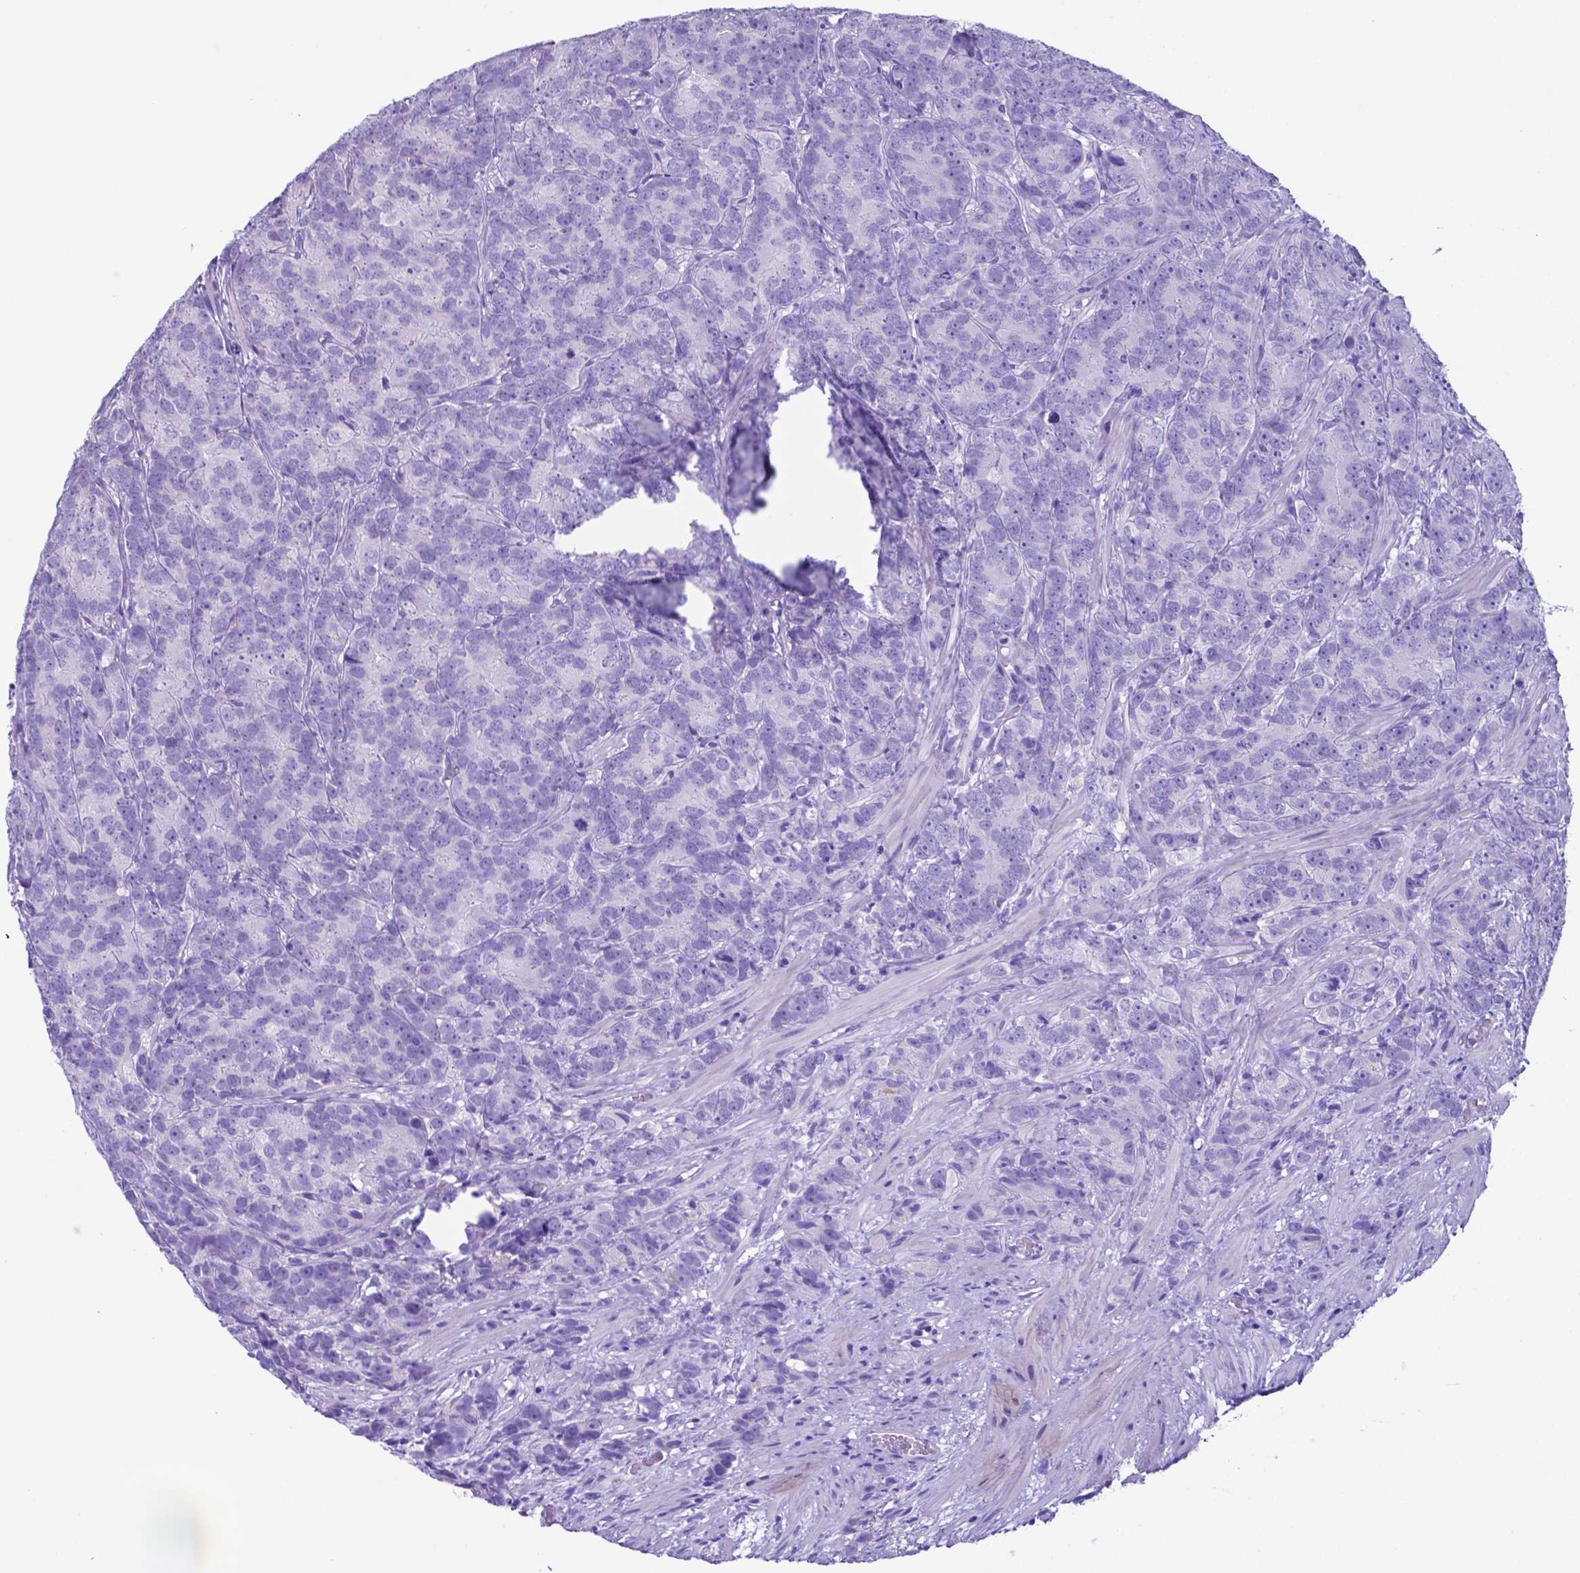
{"staining": {"intensity": "negative", "quantity": "none", "location": "none"}, "tissue": "prostate cancer", "cell_type": "Tumor cells", "image_type": "cancer", "snomed": [{"axis": "morphology", "description": "Adenocarcinoma, High grade"}, {"axis": "topography", "description": "Prostate"}], "caption": "The micrograph exhibits no staining of tumor cells in prostate cancer (adenocarcinoma (high-grade)).", "gene": "DNAAF8", "patient": {"sex": "male", "age": 90}}